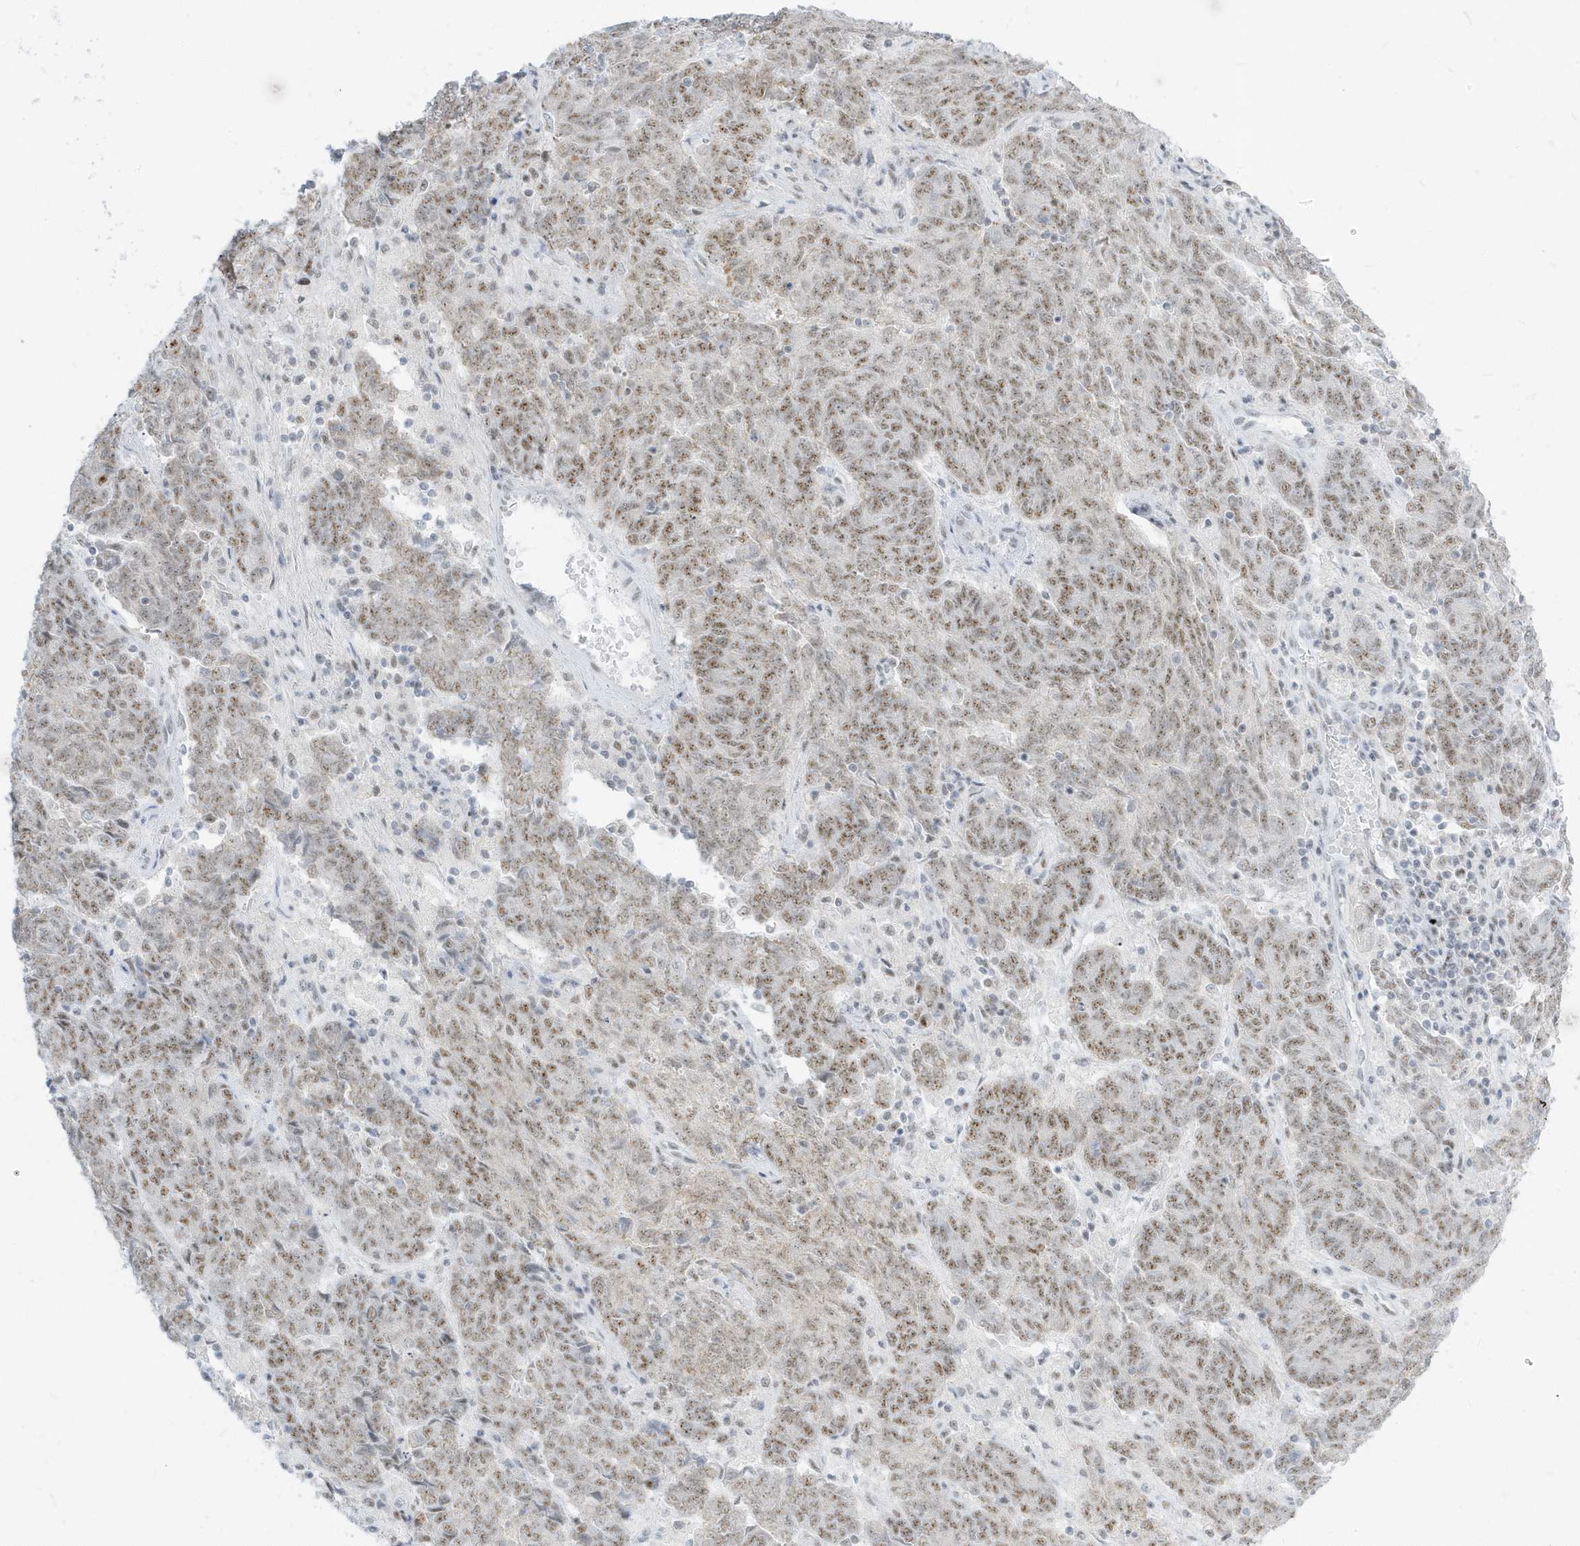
{"staining": {"intensity": "moderate", "quantity": ">75%", "location": "nuclear"}, "tissue": "endometrial cancer", "cell_type": "Tumor cells", "image_type": "cancer", "snomed": [{"axis": "morphology", "description": "Adenocarcinoma, NOS"}, {"axis": "topography", "description": "Endometrium"}], "caption": "Protein staining of endometrial cancer (adenocarcinoma) tissue shows moderate nuclear staining in about >75% of tumor cells.", "gene": "PLEKHN1", "patient": {"sex": "female", "age": 80}}